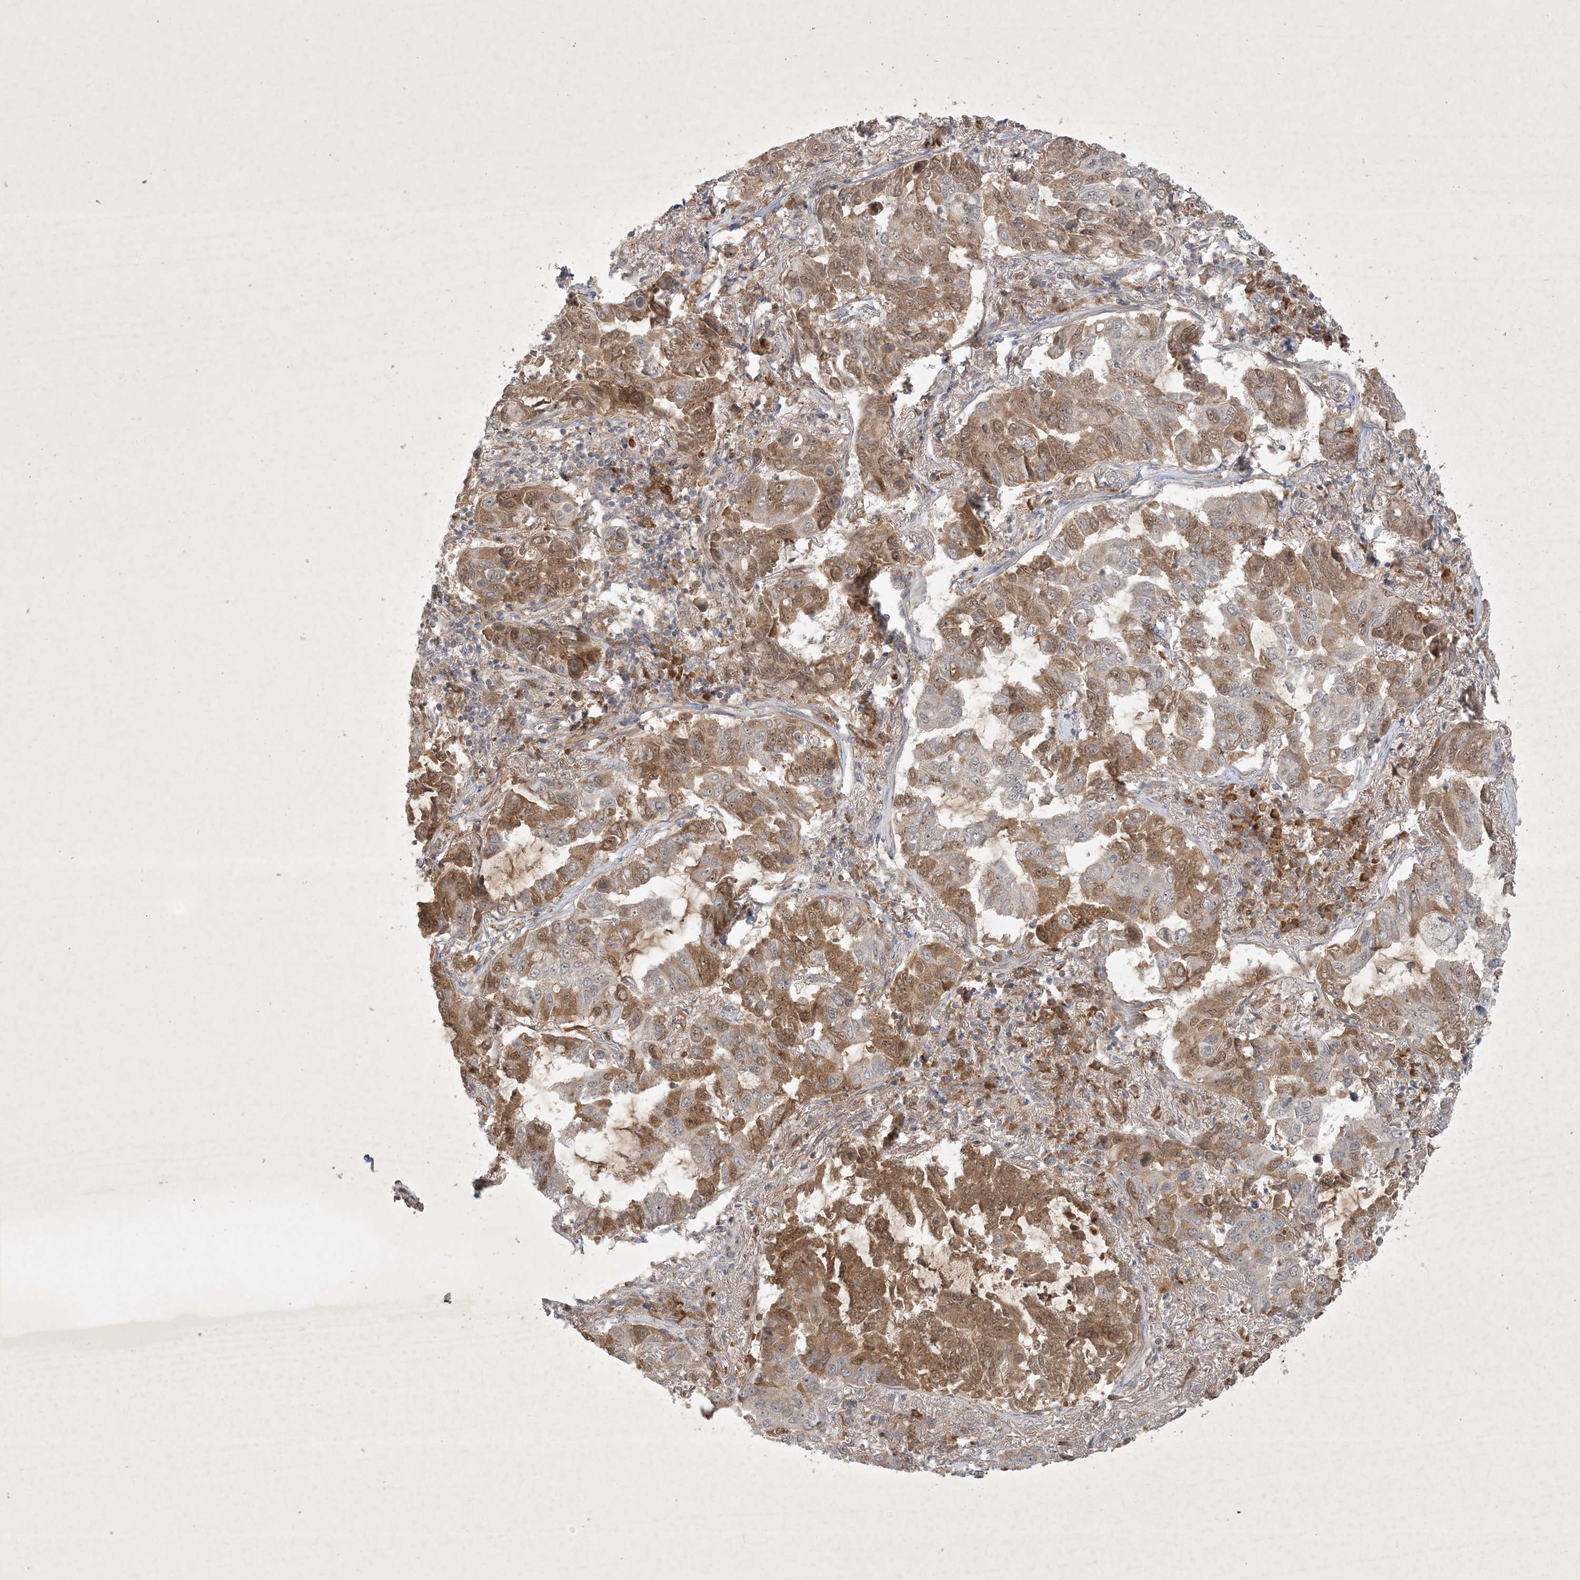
{"staining": {"intensity": "moderate", "quantity": "25%-75%", "location": "cytoplasmic/membranous,nuclear"}, "tissue": "lung cancer", "cell_type": "Tumor cells", "image_type": "cancer", "snomed": [{"axis": "morphology", "description": "Adenocarcinoma, NOS"}, {"axis": "topography", "description": "Lung"}], "caption": "This is an image of immunohistochemistry (IHC) staining of adenocarcinoma (lung), which shows moderate staining in the cytoplasmic/membranous and nuclear of tumor cells.", "gene": "ZCCHC4", "patient": {"sex": "male", "age": 64}}